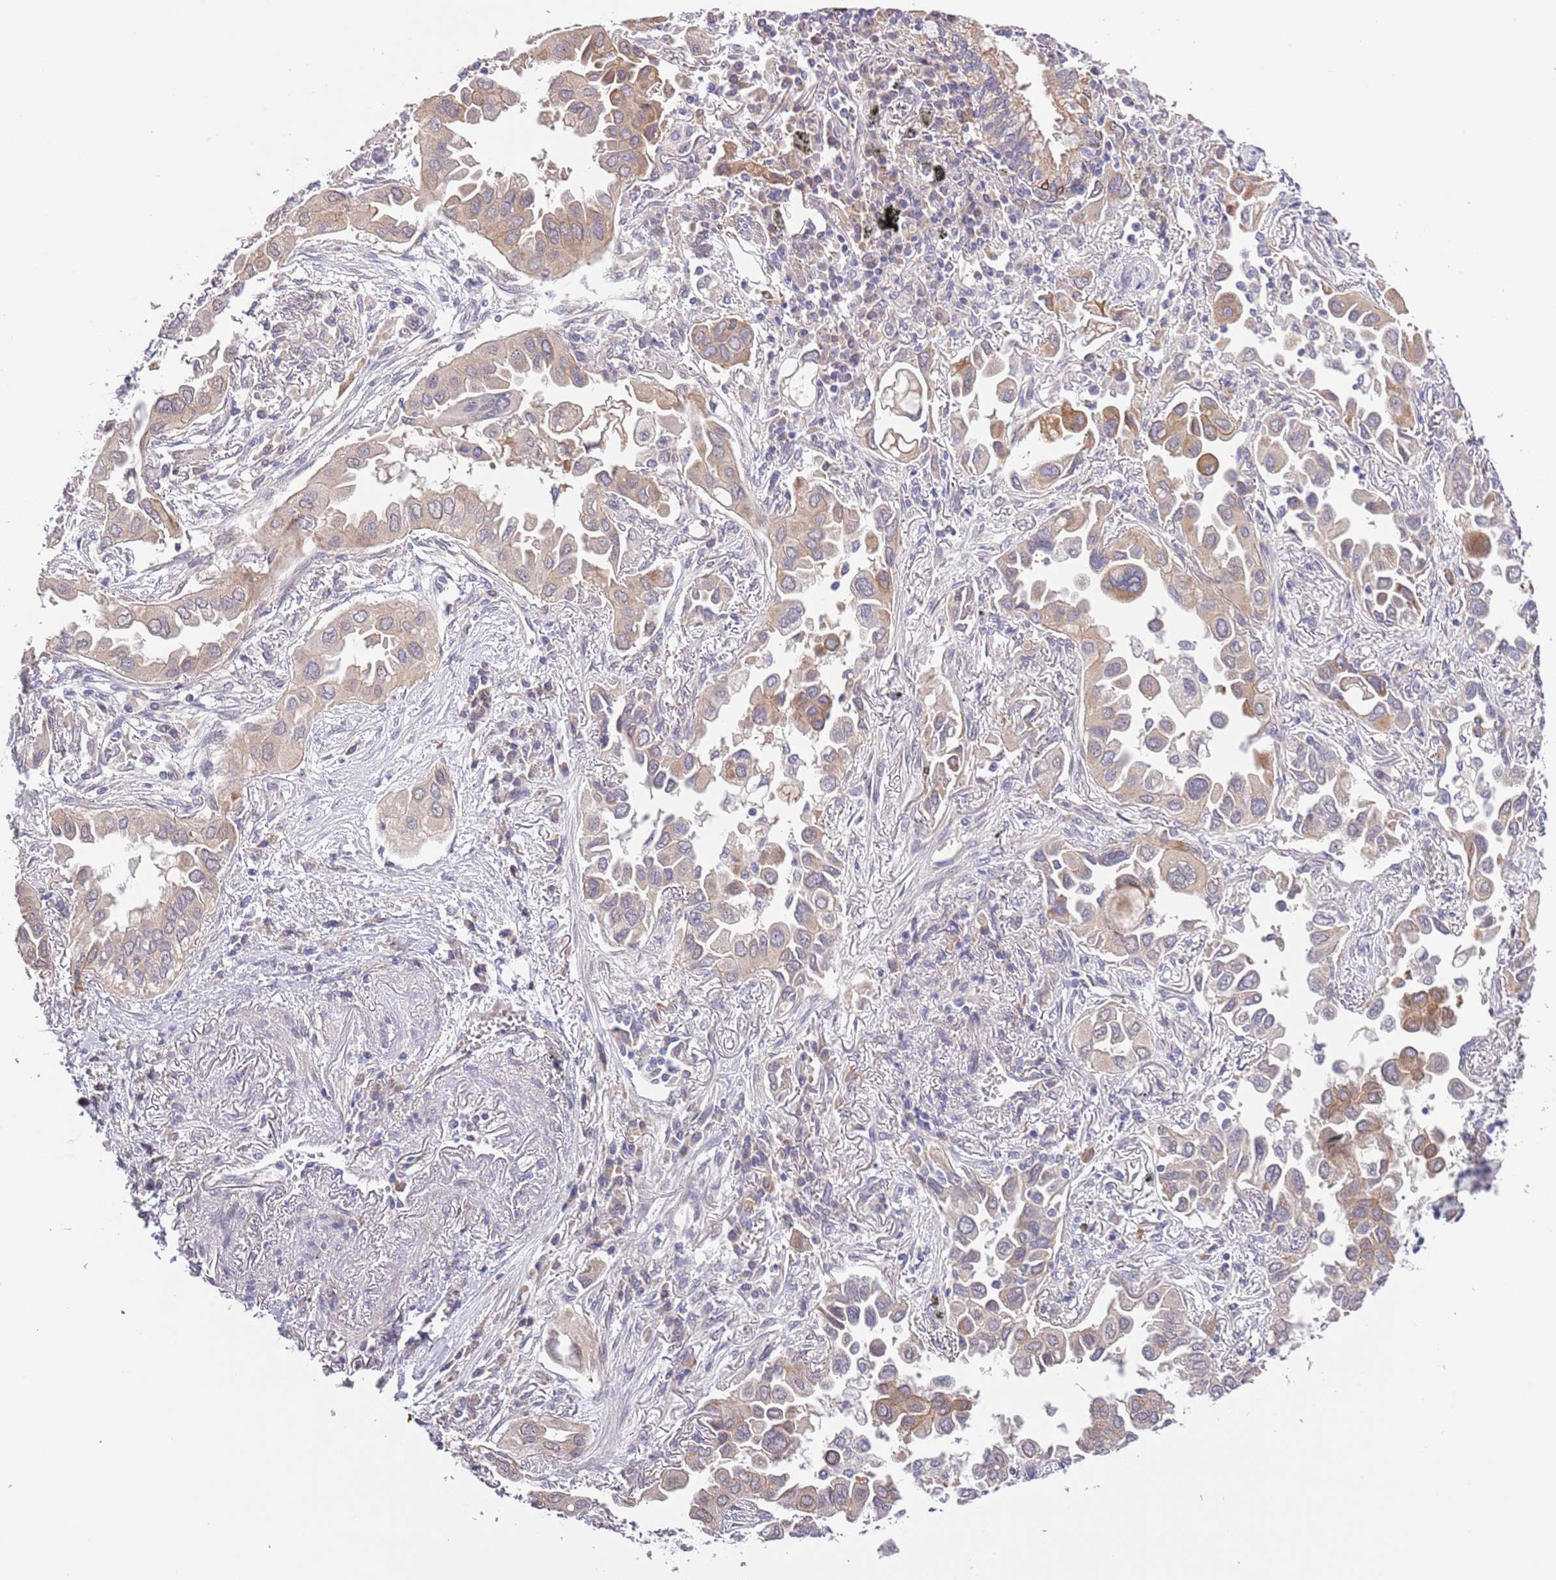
{"staining": {"intensity": "weak", "quantity": "25%-75%", "location": "cytoplasmic/membranous"}, "tissue": "lung cancer", "cell_type": "Tumor cells", "image_type": "cancer", "snomed": [{"axis": "morphology", "description": "Adenocarcinoma, NOS"}, {"axis": "topography", "description": "Lung"}], "caption": "Lung cancer tissue reveals weak cytoplasmic/membranous staining in approximately 25%-75% of tumor cells, visualized by immunohistochemistry. The staining was performed using DAB (3,3'-diaminobenzidine) to visualize the protein expression in brown, while the nuclei were stained in blue with hematoxylin (Magnification: 20x).", "gene": "LIPJ", "patient": {"sex": "female", "age": 76}}